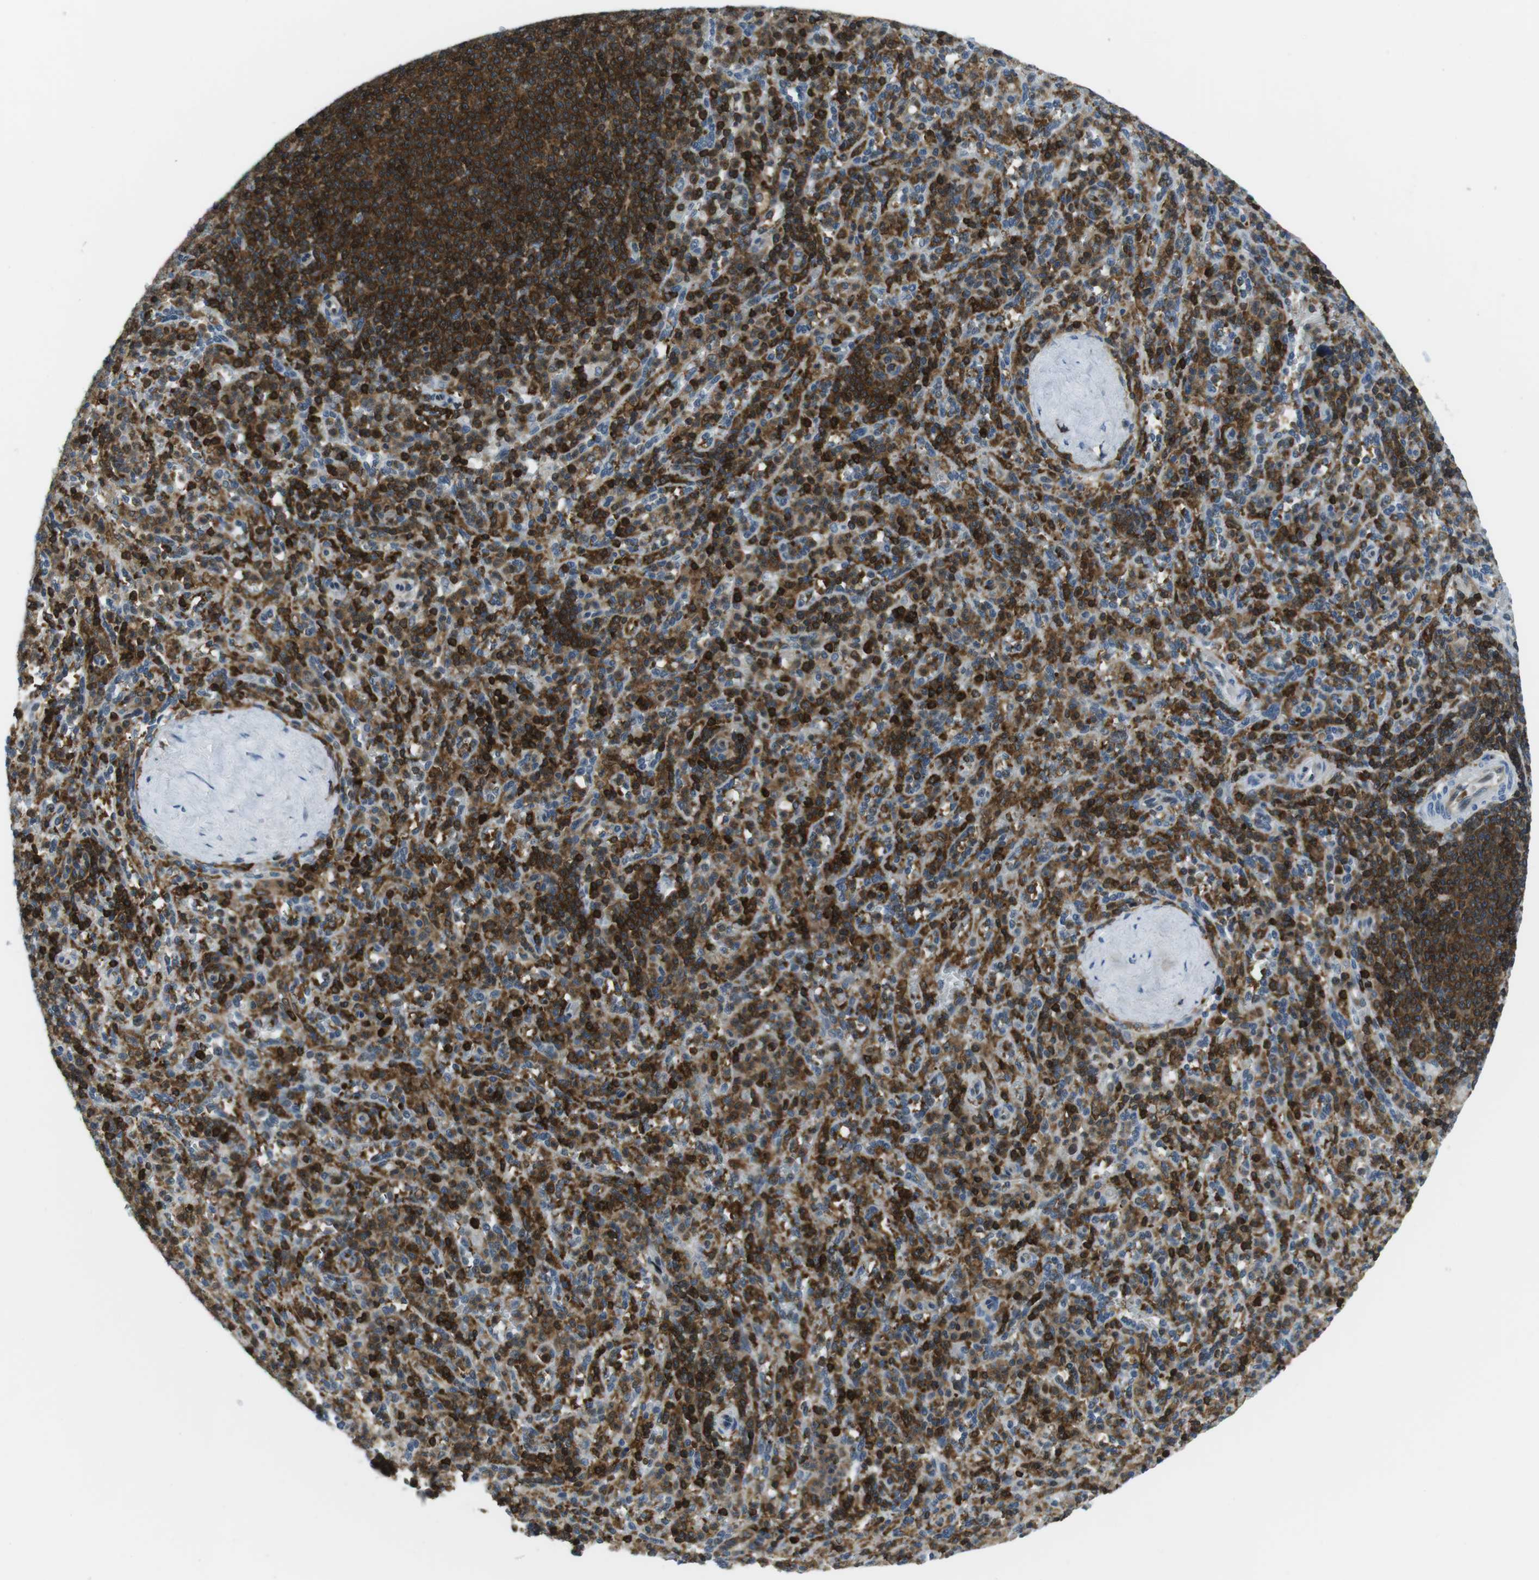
{"staining": {"intensity": "strong", "quantity": "25%-75%", "location": "cytoplasmic/membranous"}, "tissue": "spleen", "cell_type": "Cells in red pulp", "image_type": "normal", "snomed": [{"axis": "morphology", "description": "Normal tissue, NOS"}, {"axis": "topography", "description": "Spleen"}], "caption": "Immunohistochemistry (IHC) of benign spleen demonstrates high levels of strong cytoplasmic/membranous positivity in approximately 25%-75% of cells in red pulp.", "gene": "STK10", "patient": {"sex": "male", "age": 36}}